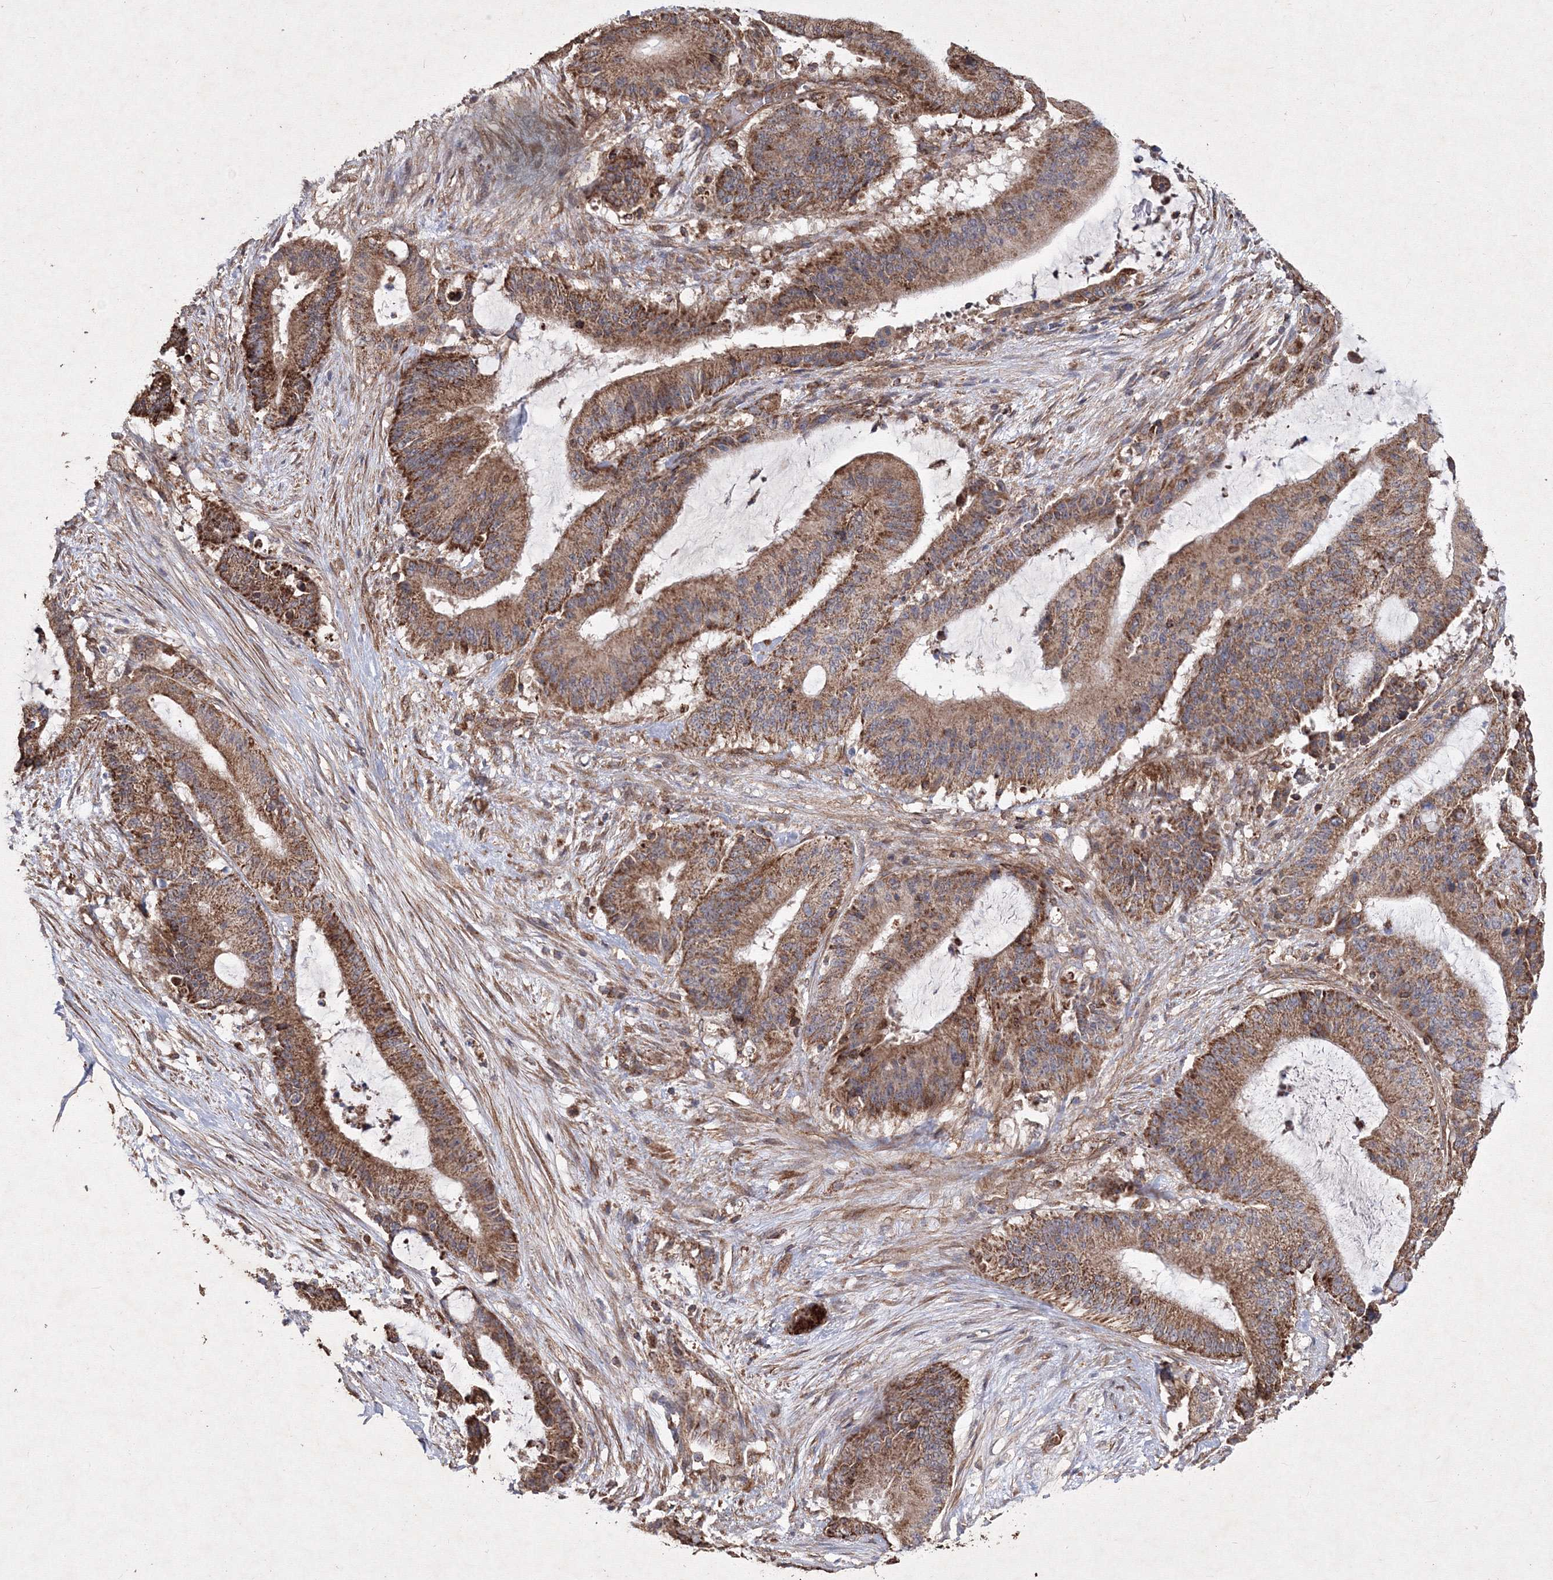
{"staining": {"intensity": "moderate", "quantity": ">75%", "location": "cytoplasmic/membranous"}, "tissue": "liver cancer", "cell_type": "Tumor cells", "image_type": "cancer", "snomed": [{"axis": "morphology", "description": "Normal tissue, NOS"}, {"axis": "morphology", "description": "Cholangiocarcinoma"}, {"axis": "topography", "description": "Liver"}, {"axis": "topography", "description": "Peripheral nerve tissue"}], "caption": "High-magnification brightfield microscopy of liver cancer (cholangiocarcinoma) stained with DAB (brown) and counterstained with hematoxylin (blue). tumor cells exhibit moderate cytoplasmic/membranous positivity is present in approximately>75% of cells.", "gene": "TMEM139", "patient": {"sex": "female", "age": 73}}